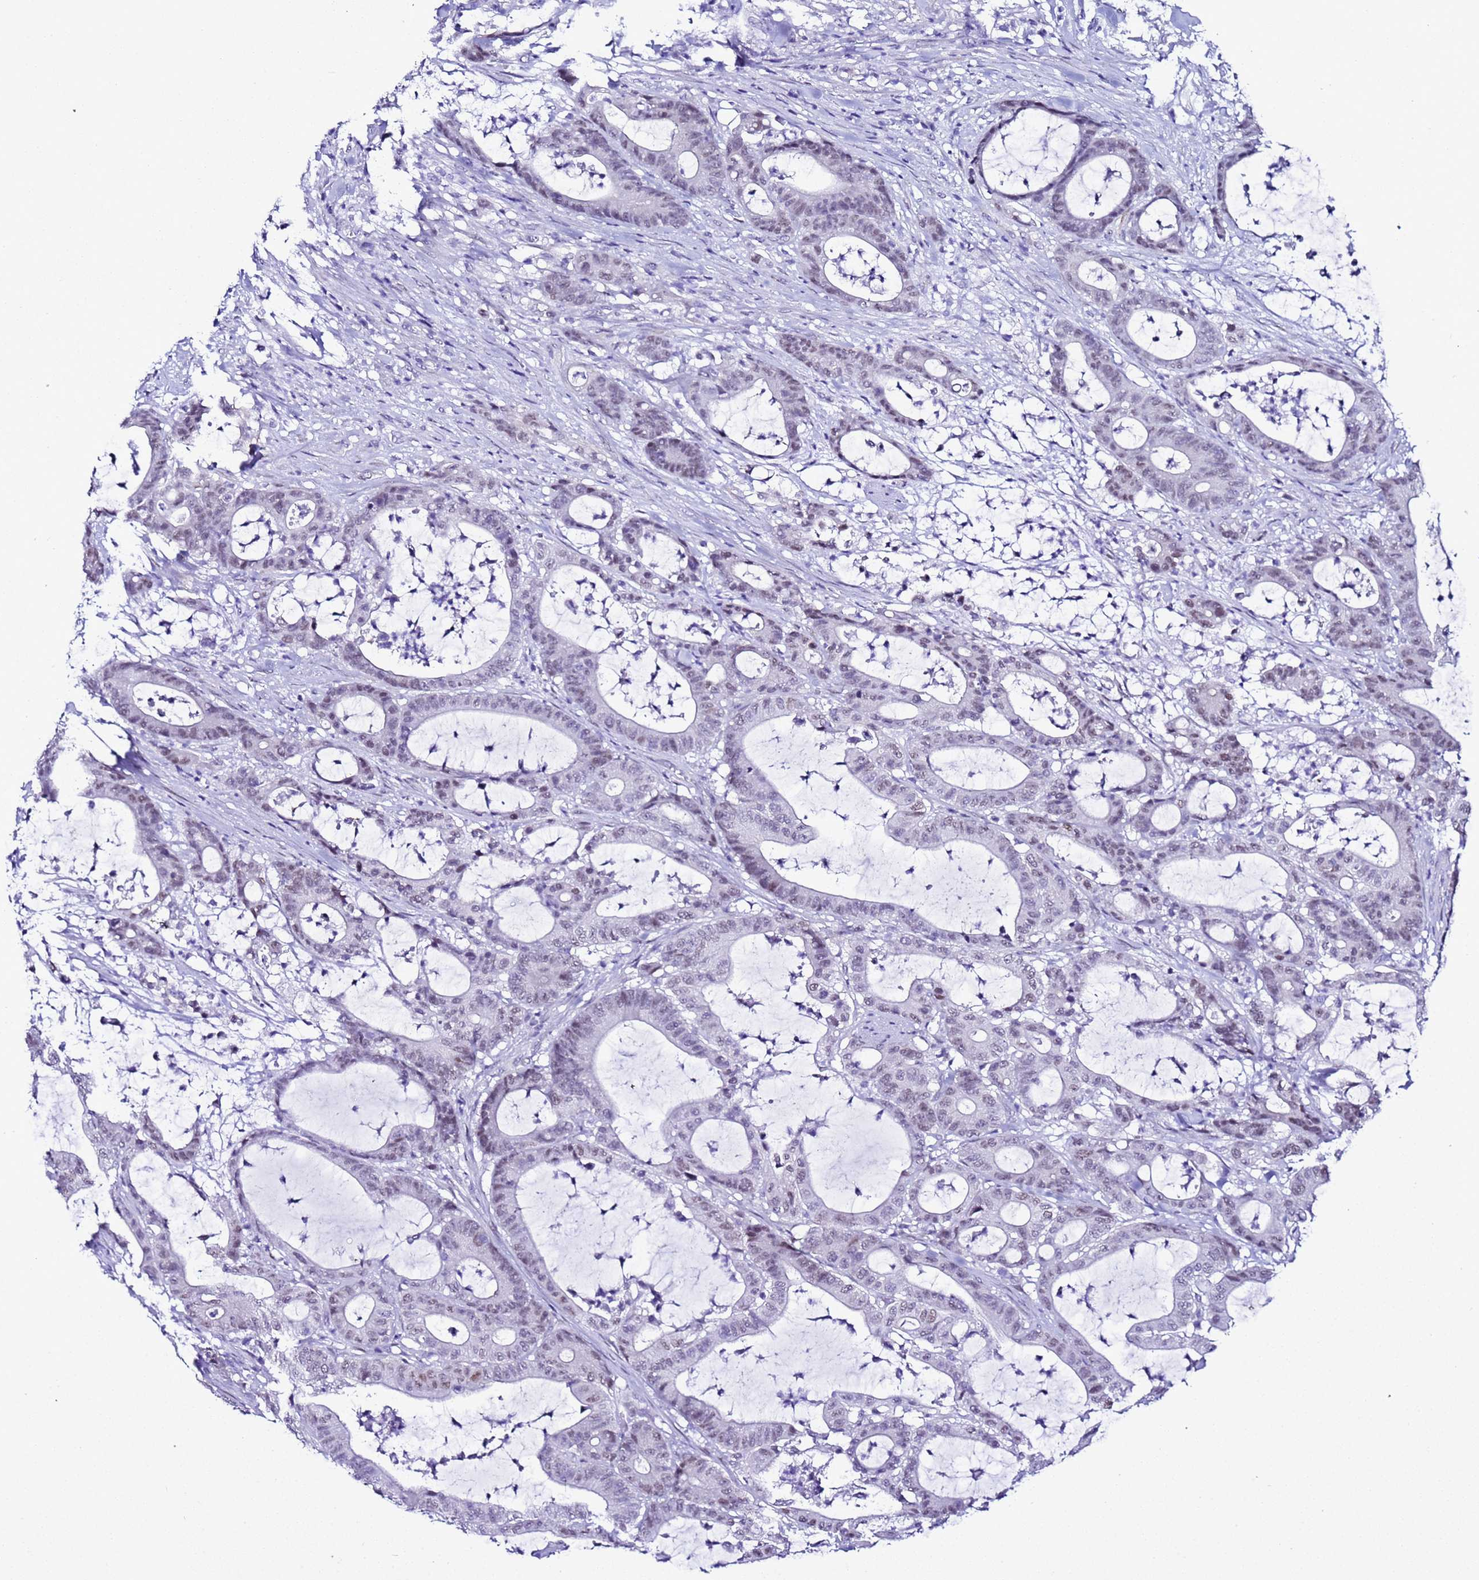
{"staining": {"intensity": "weak", "quantity": "25%-75%", "location": "nuclear"}, "tissue": "colorectal cancer", "cell_type": "Tumor cells", "image_type": "cancer", "snomed": [{"axis": "morphology", "description": "Adenocarcinoma, NOS"}, {"axis": "topography", "description": "Colon"}], "caption": "A brown stain labels weak nuclear positivity of a protein in colorectal adenocarcinoma tumor cells. (IHC, brightfield microscopy, high magnification).", "gene": "BCL7A", "patient": {"sex": "female", "age": 84}}